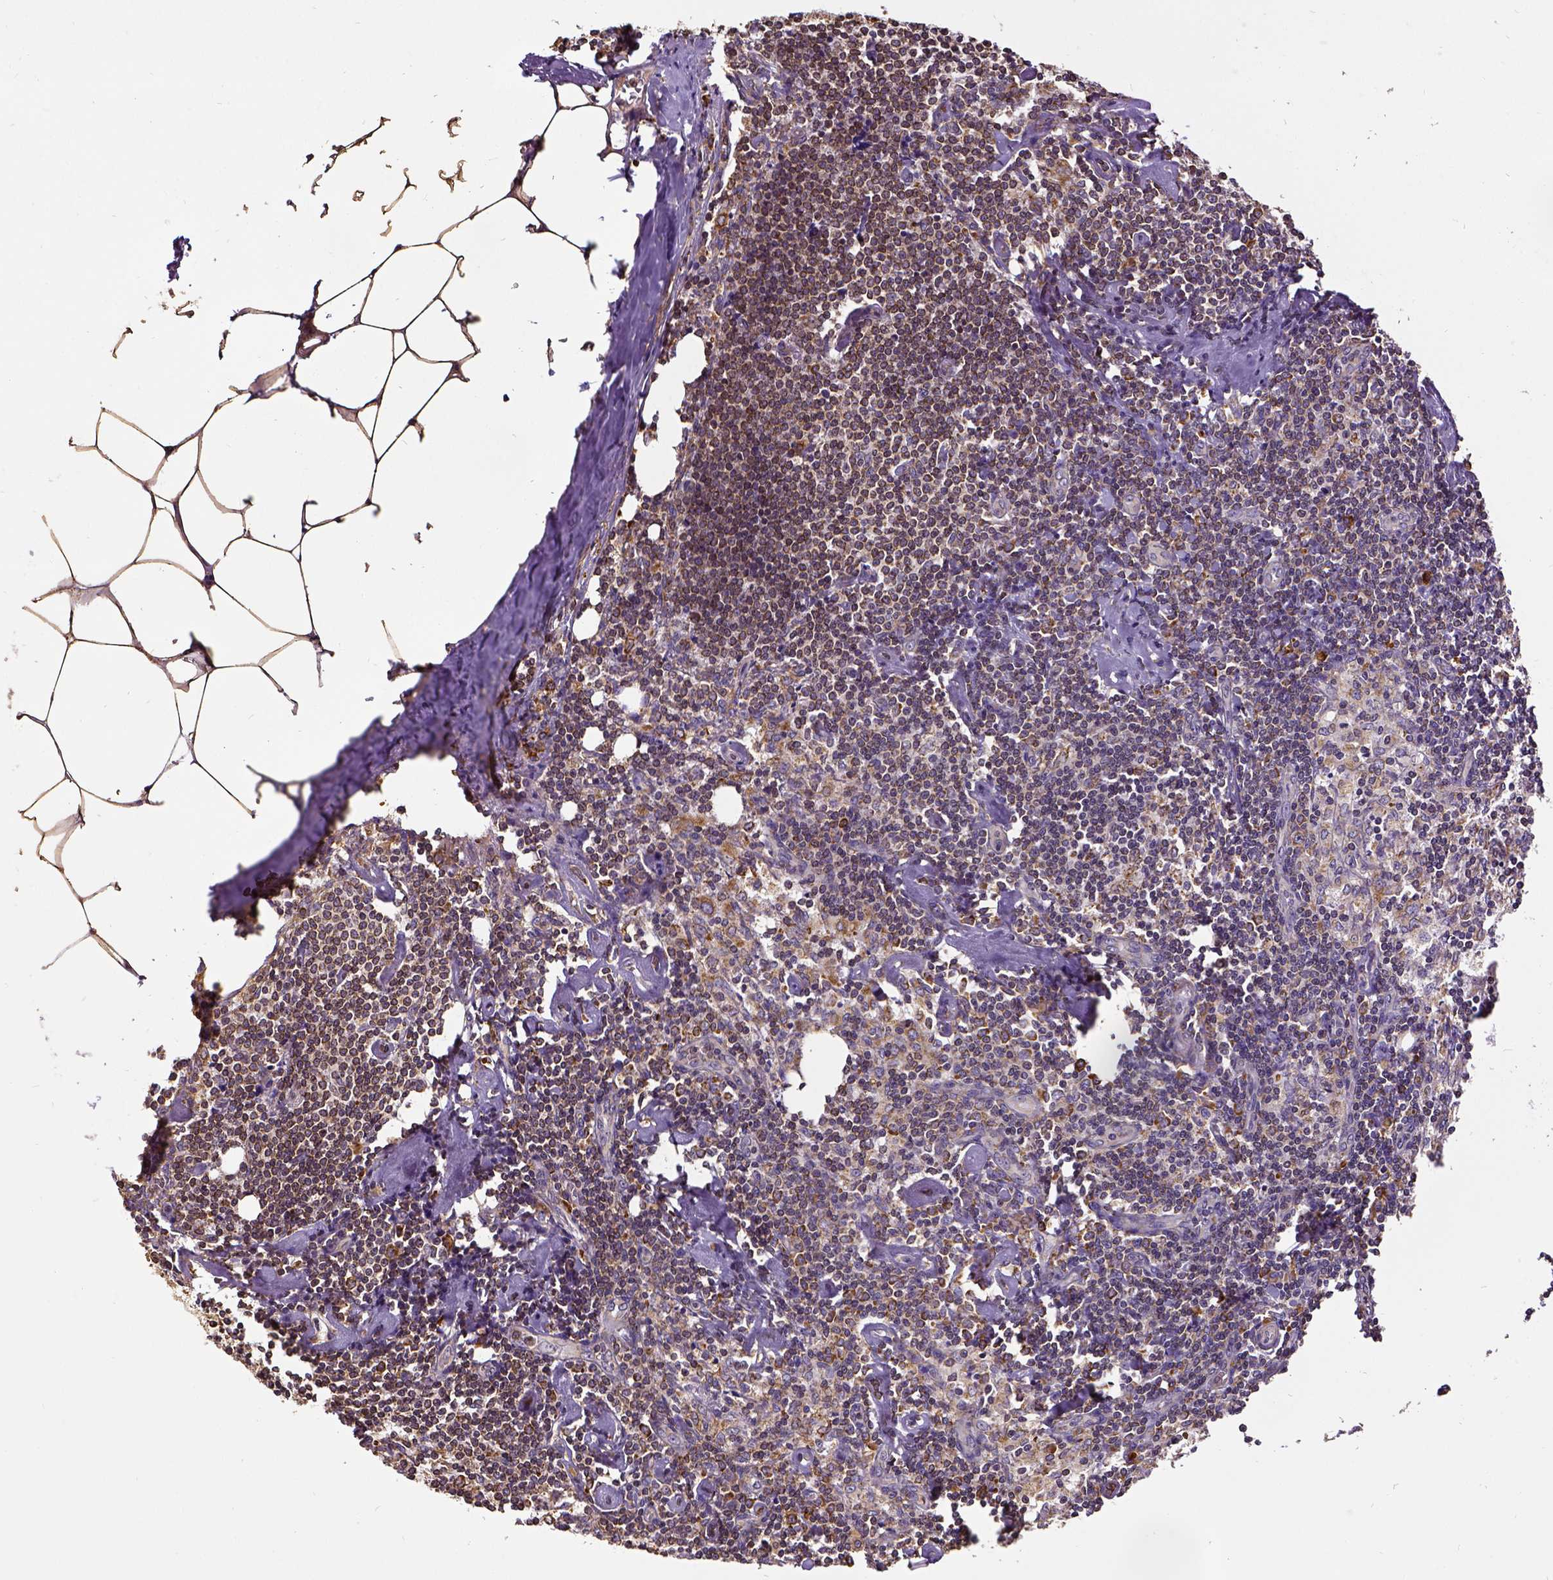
{"staining": {"intensity": "strong", "quantity": ">75%", "location": "cytoplasmic/membranous"}, "tissue": "lymph node", "cell_type": "Germinal center cells", "image_type": "normal", "snomed": [{"axis": "morphology", "description": "Normal tissue, NOS"}, {"axis": "topography", "description": "Lymph node"}], "caption": "IHC (DAB) staining of unremarkable human lymph node demonstrates strong cytoplasmic/membranous protein staining in approximately >75% of germinal center cells.", "gene": "MTDH", "patient": {"sex": "female", "age": 69}}